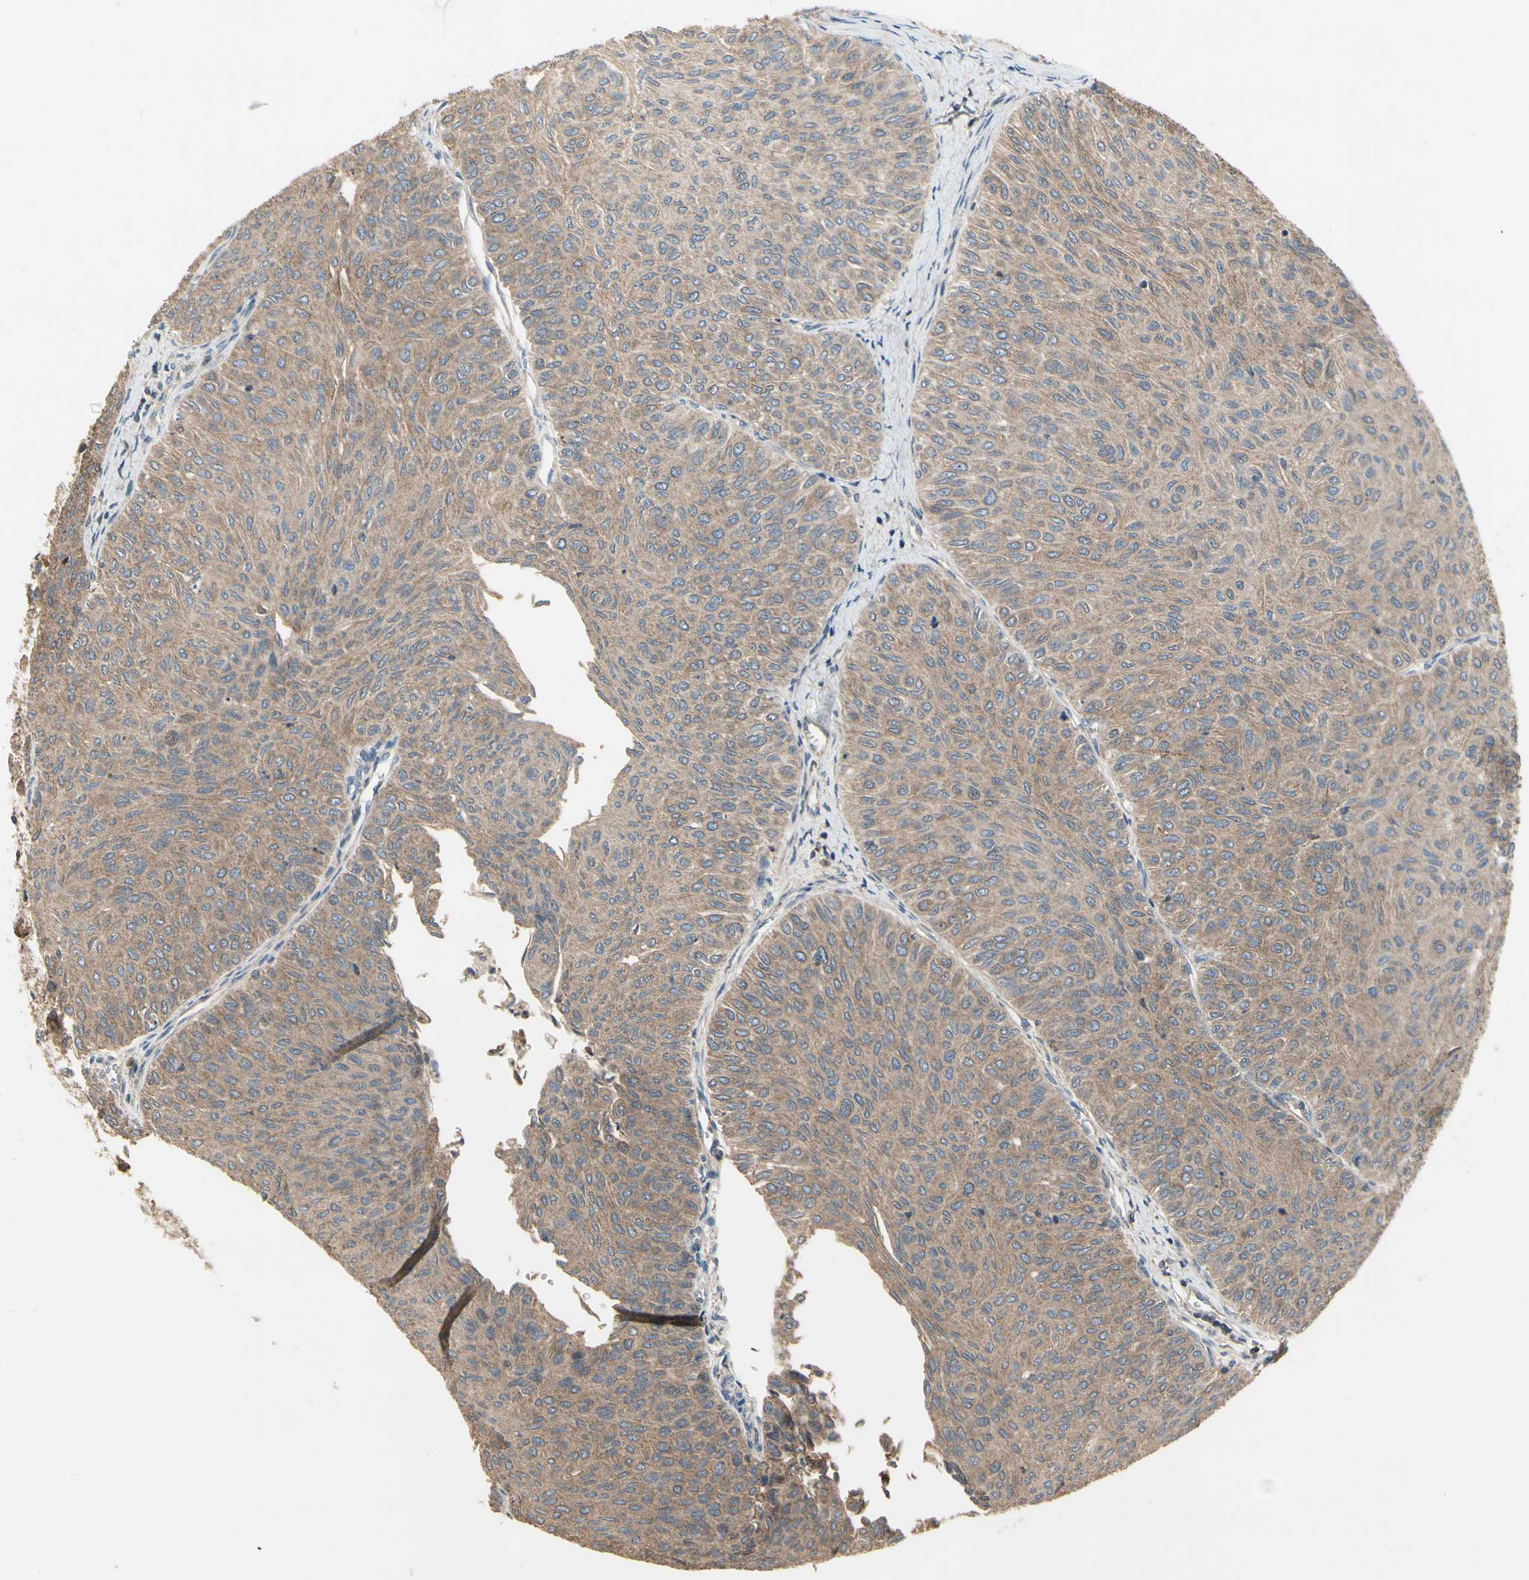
{"staining": {"intensity": "moderate", "quantity": ">75%", "location": "cytoplasmic/membranous"}, "tissue": "urothelial cancer", "cell_type": "Tumor cells", "image_type": "cancer", "snomed": [{"axis": "morphology", "description": "Urothelial carcinoma, Low grade"}, {"axis": "topography", "description": "Urinary bladder"}], "caption": "There is medium levels of moderate cytoplasmic/membranous expression in tumor cells of low-grade urothelial carcinoma, as demonstrated by immunohistochemical staining (brown color).", "gene": "CGREF1", "patient": {"sex": "male", "age": 78}}